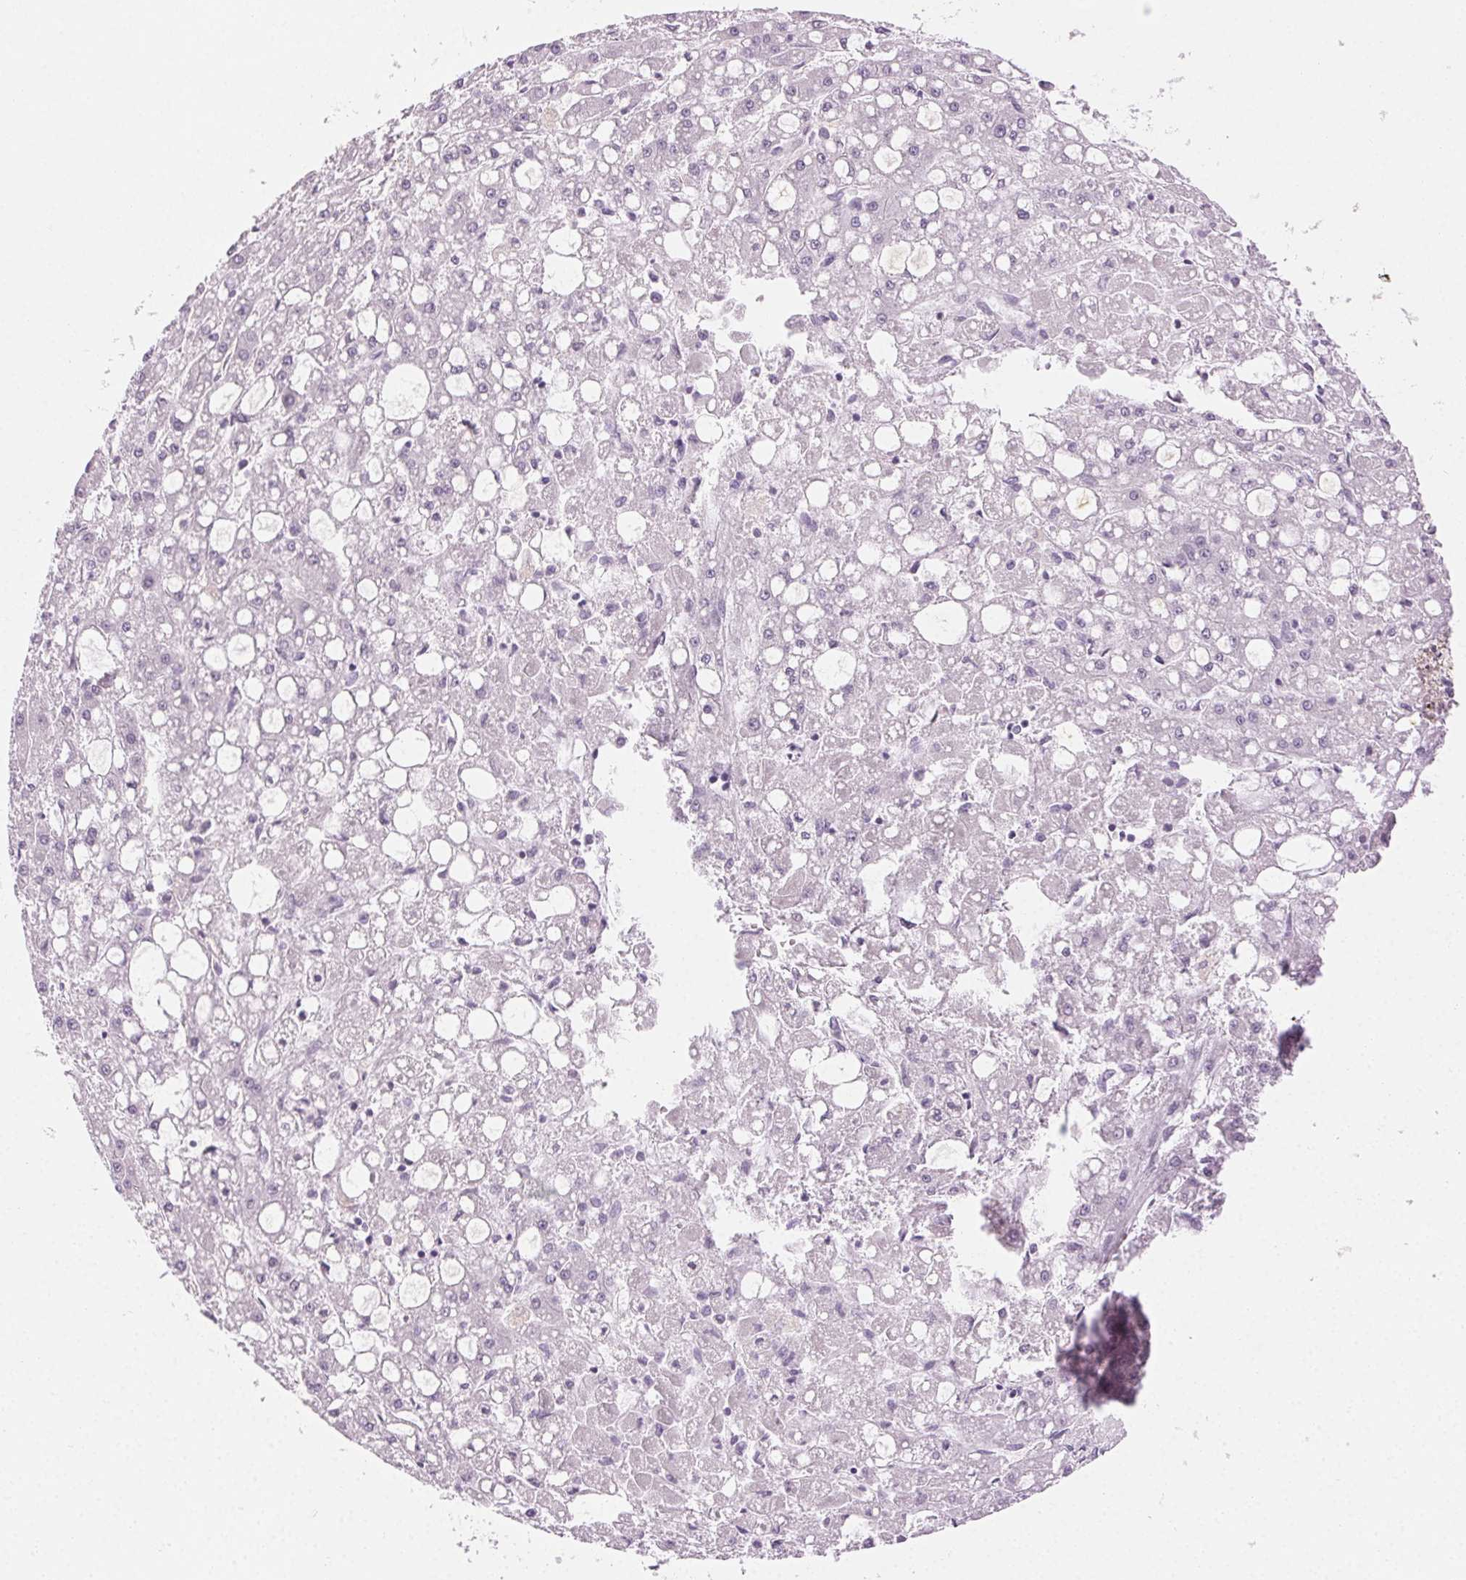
{"staining": {"intensity": "negative", "quantity": "none", "location": "none"}, "tissue": "liver cancer", "cell_type": "Tumor cells", "image_type": "cancer", "snomed": [{"axis": "morphology", "description": "Carcinoma, Hepatocellular, NOS"}, {"axis": "topography", "description": "Liver"}], "caption": "An immunohistochemistry histopathology image of liver cancer is shown. There is no staining in tumor cells of liver cancer.", "gene": "AIF1L", "patient": {"sex": "male", "age": 67}}